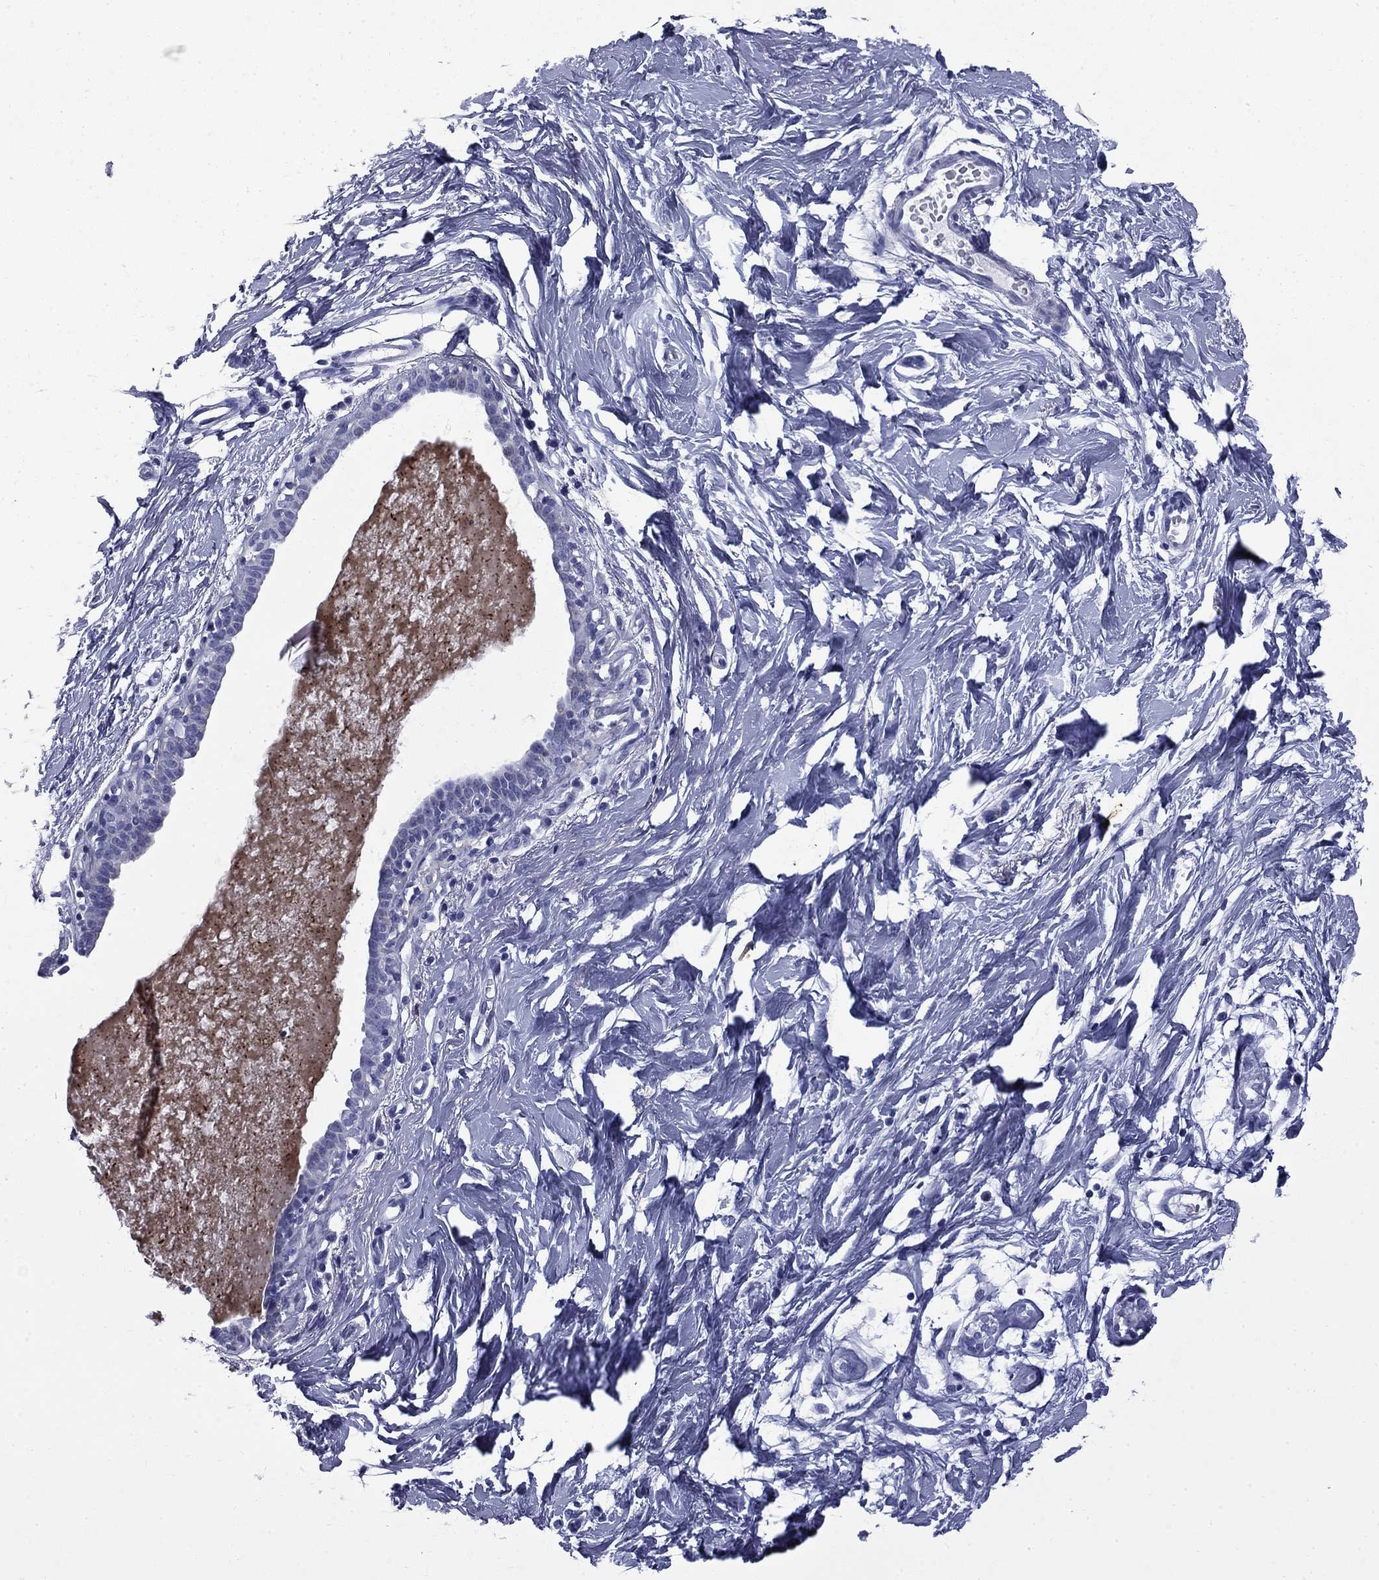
{"staining": {"intensity": "negative", "quantity": "none", "location": "none"}, "tissue": "breast", "cell_type": "Adipocytes", "image_type": "normal", "snomed": [{"axis": "morphology", "description": "Normal tissue, NOS"}, {"axis": "topography", "description": "Breast"}], "caption": "Normal breast was stained to show a protein in brown. There is no significant staining in adipocytes. (Brightfield microscopy of DAB IHC at high magnification).", "gene": "TRIM29", "patient": {"sex": "female", "age": 37}}